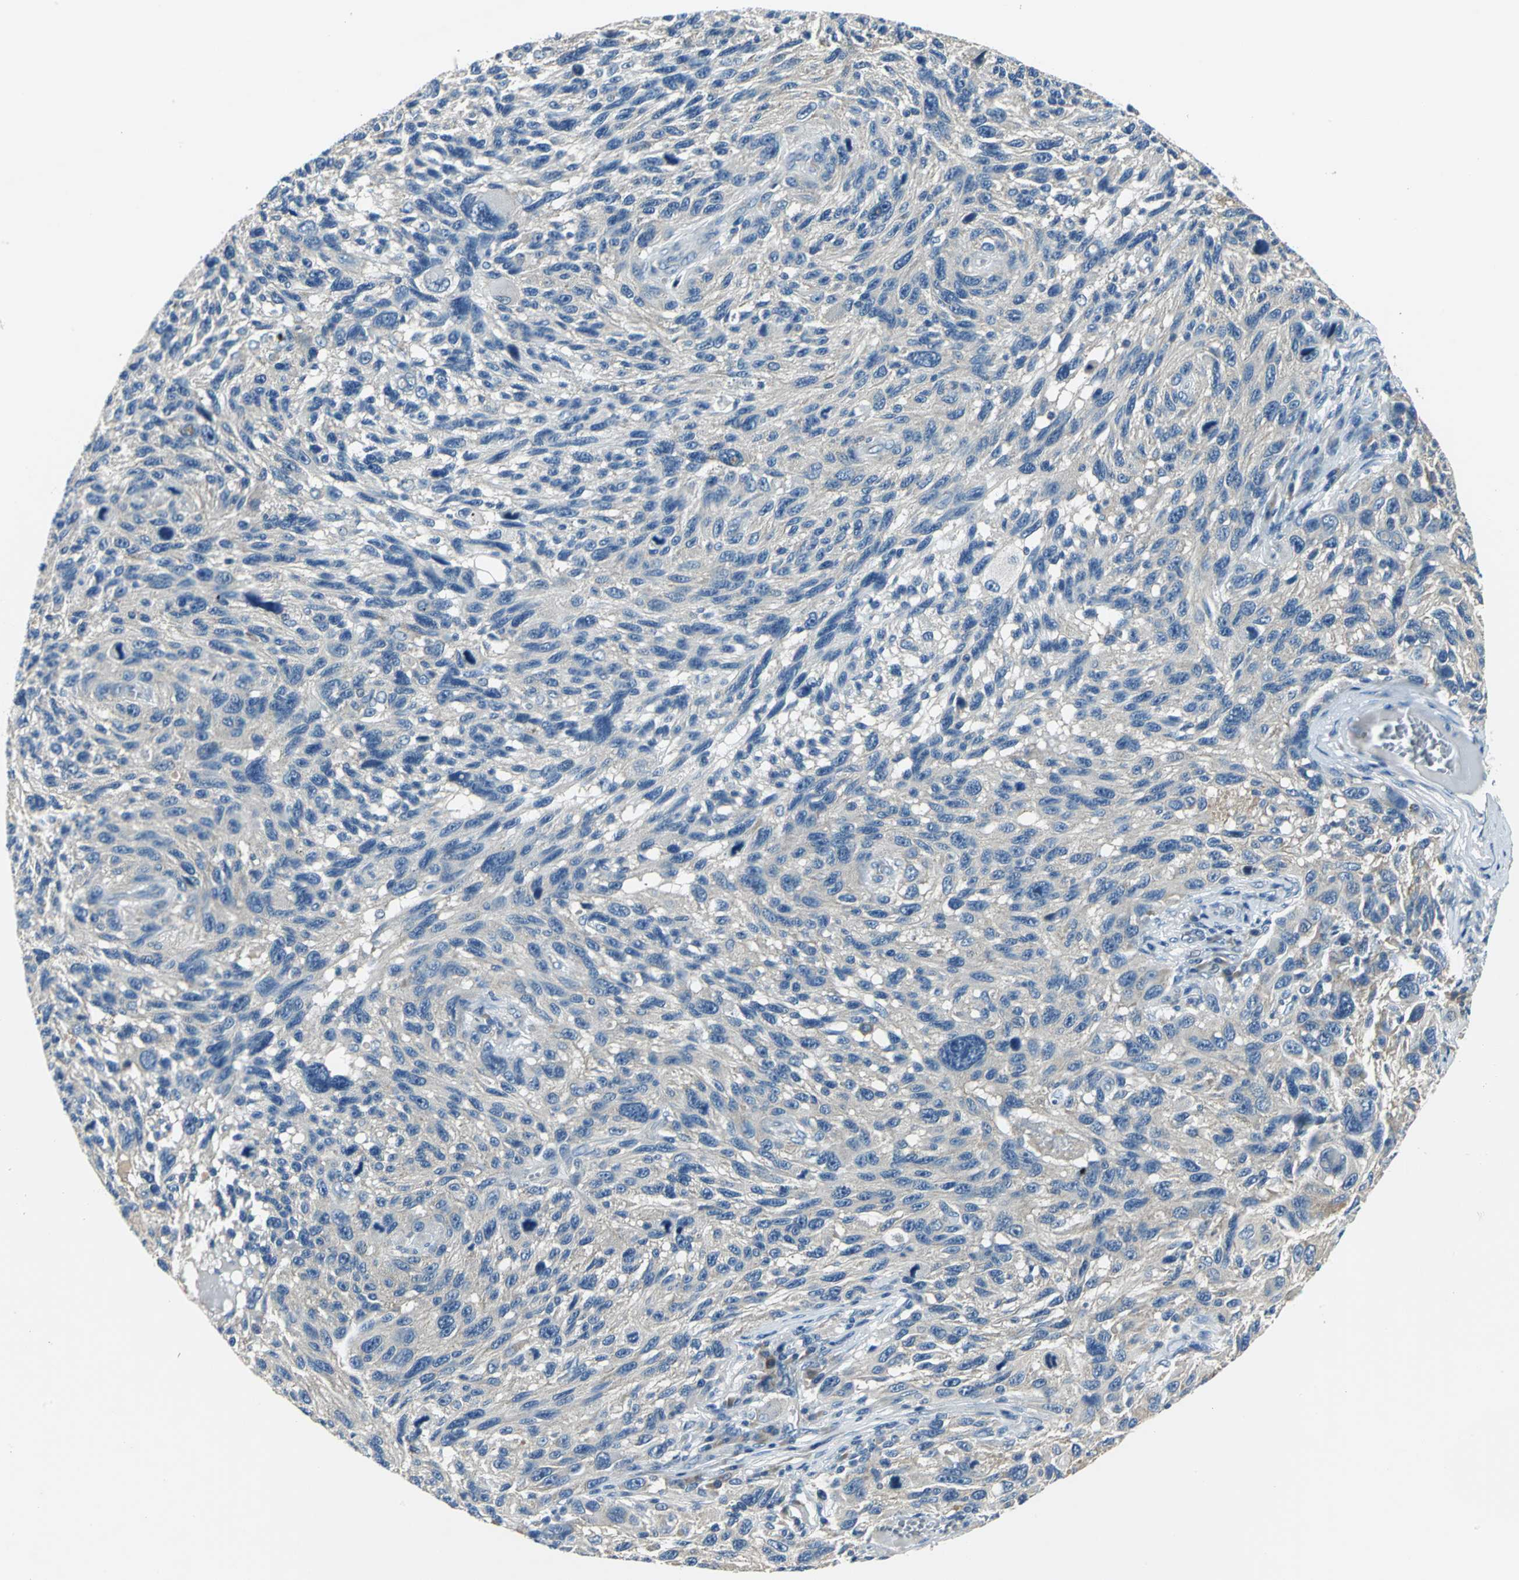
{"staining": {"intensity": "weak", "quantity": "<25%", "location": "cytoplasmic/membranous"}, "tissue": "melanoma", "cell_type": "Tumor cells", "image_type": "cancer", "snomed": [{"axis": "morphology", "description": "Malignant melanoma, NOS"}, {"axis": "topography", "description": "Skin"}], "caption": "IHC micrograph of neoplastic tissue: human malignant melanoma stained with DAB demonstrates no significant protein positivity in tumor cells.", "gene": "SLC16A7", "patient": {"sex": "male", "age": 53}}